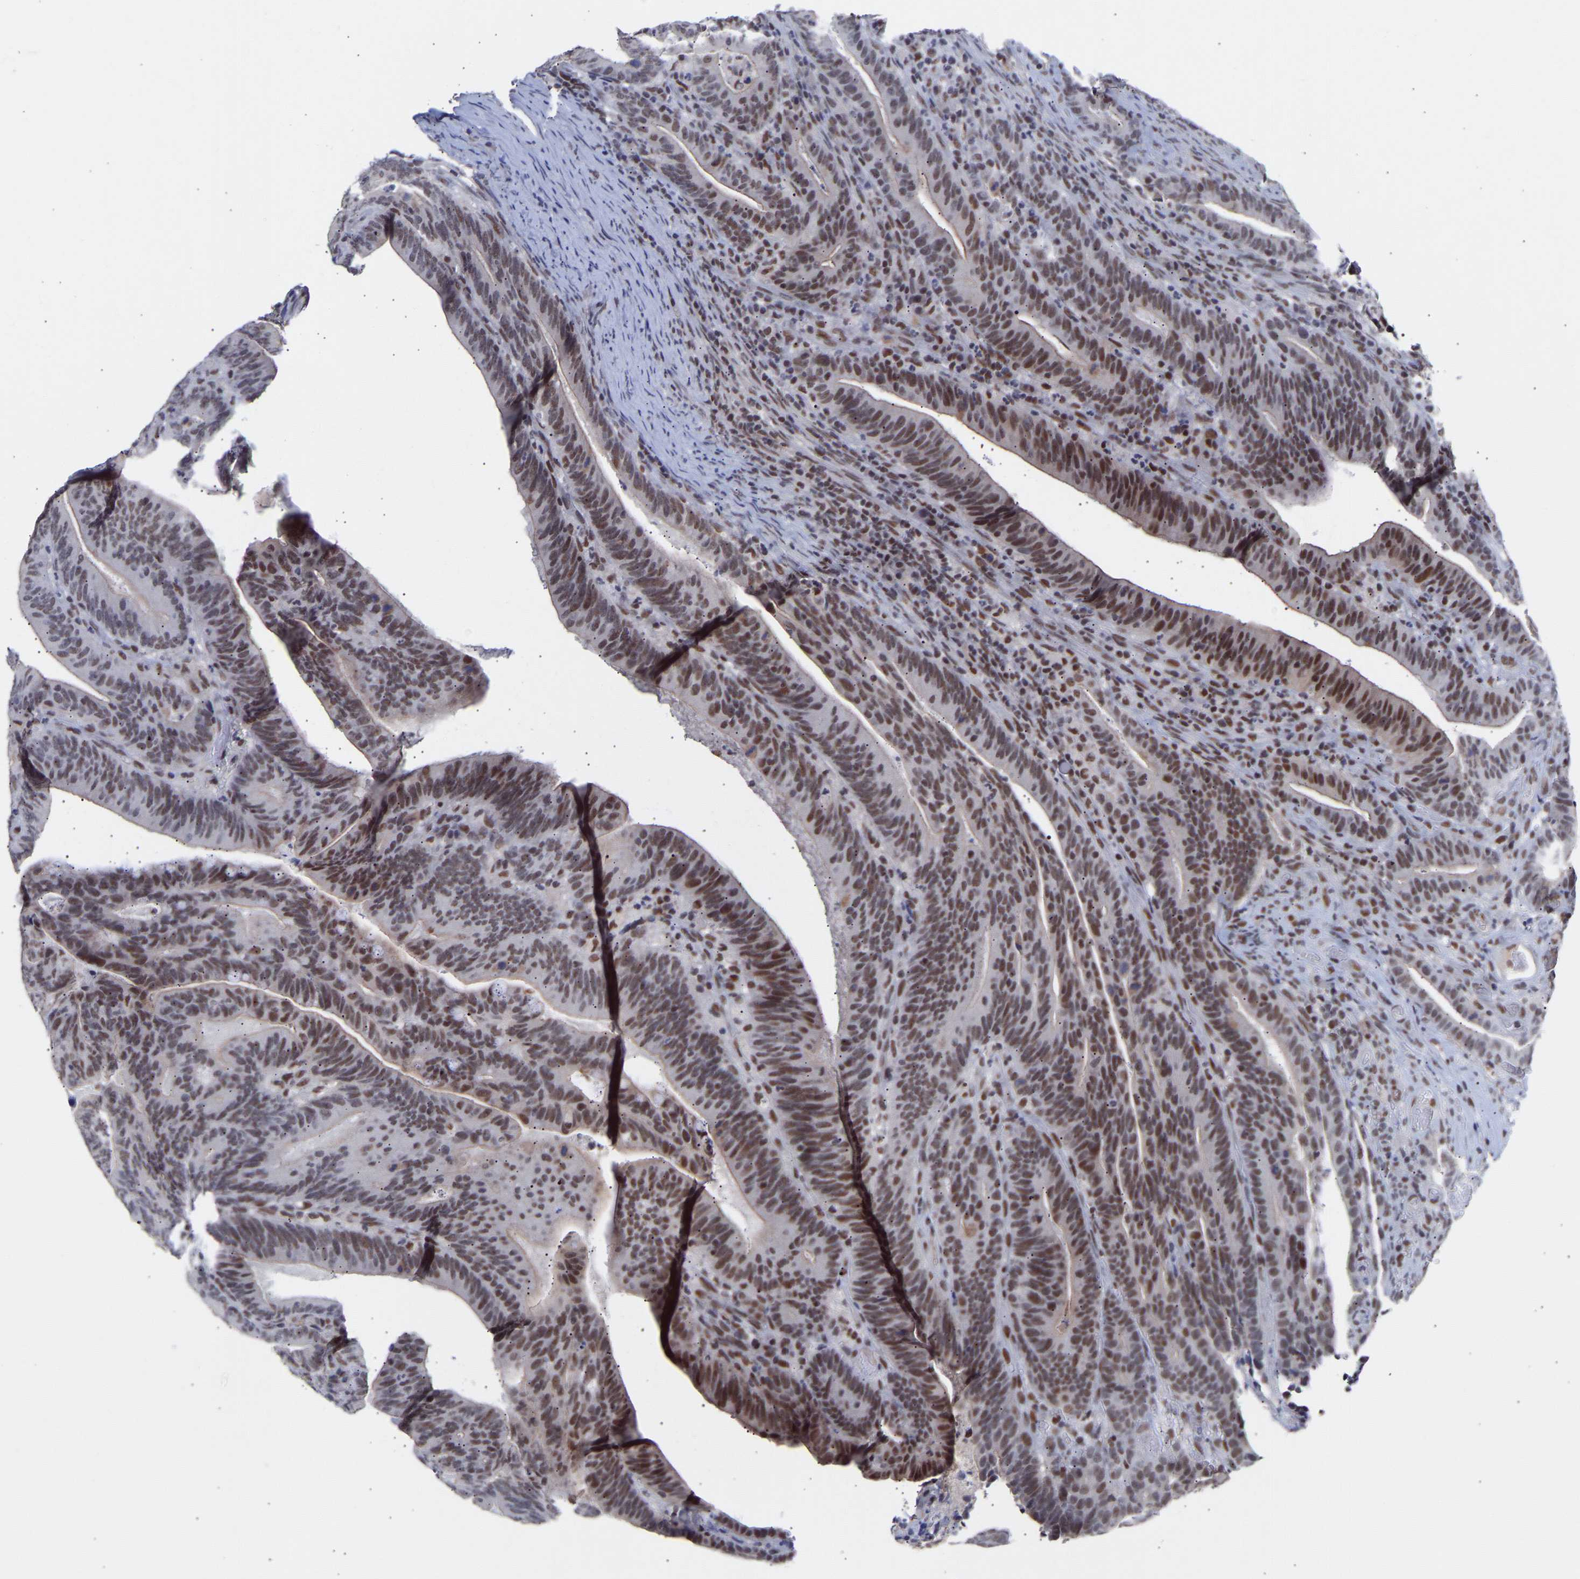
{"staining": {"intensity": "moderate", "quantity": "25%-75%", "location": "nuclear"}, "tissue": "colorectal cancer", "cell_type": "Tumor cells", "image_type": "cancer", "snomed": [{"axis": "morphology", "description": "Adenocarcinoma, NOS"}, {"axis": "topography", "description": "Colon"}], "caption": "Immunohistochemistry image of adenocarcinoma (colorectal) stained for a protein (brown), which shows medium levels of moderate nuclear staining in approximately 25%-75% of tumor cells.", "gene": "RBM15", "patient": {"sex": "female", "age": 66}}